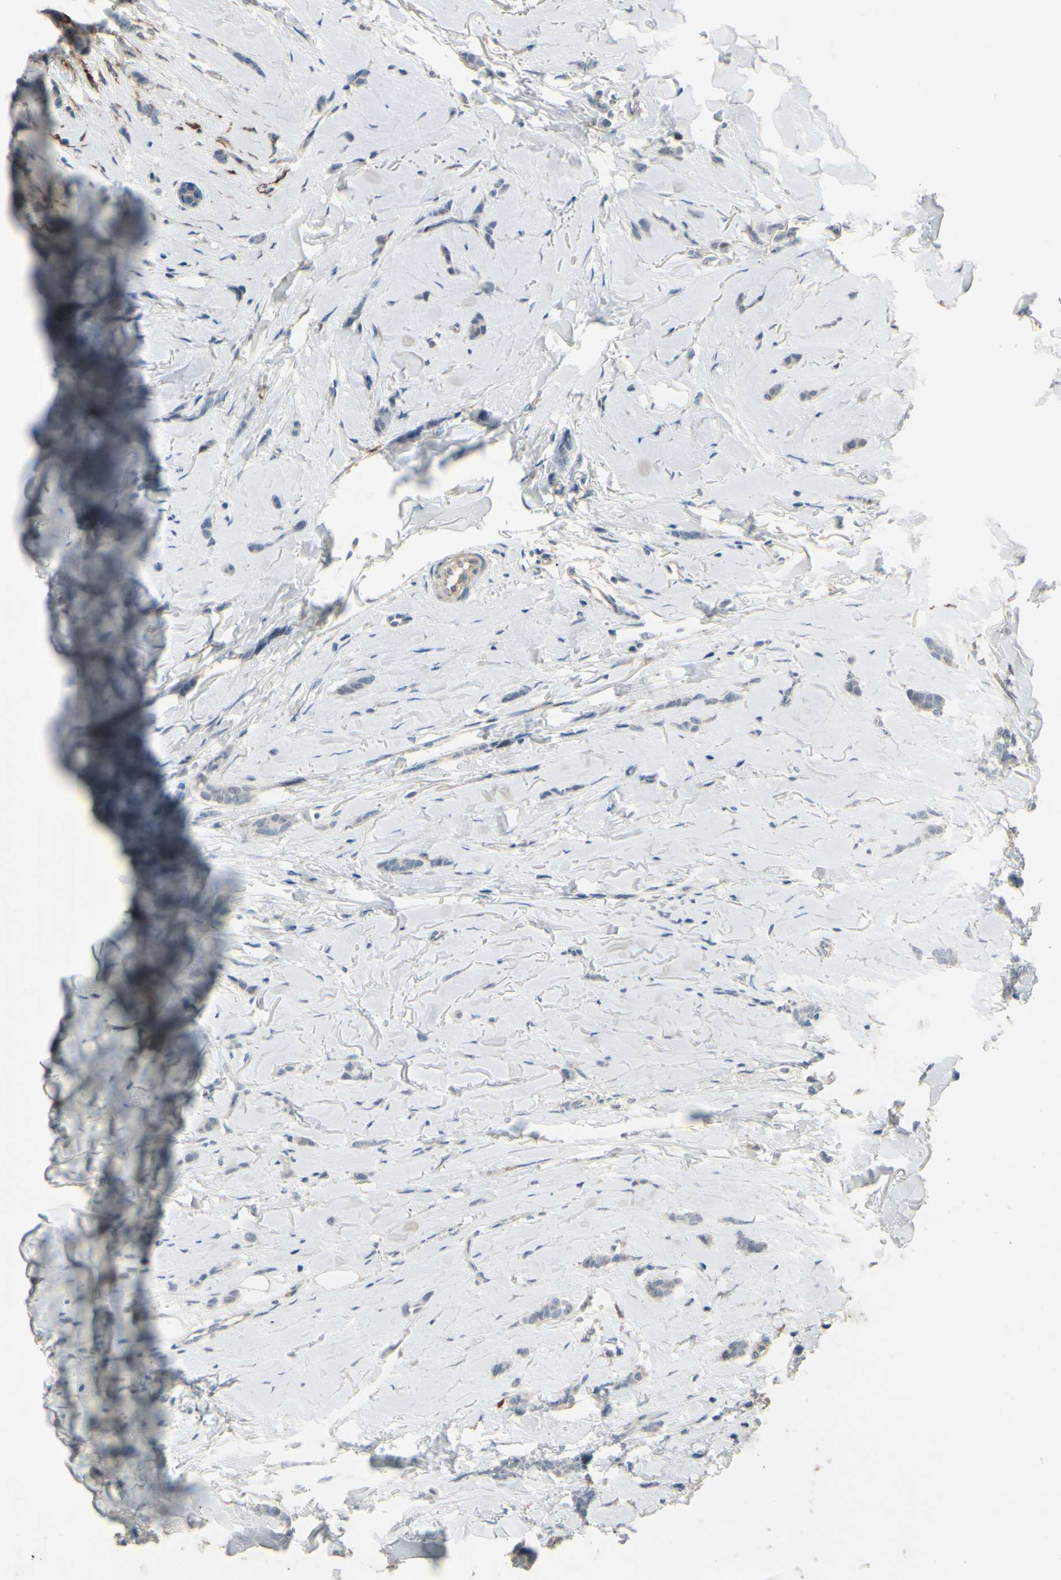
{"staining": {"intensity": "negative", "quantity": "none", "location": "none"}, "tissue": "breast cancer", "cell_type": "Tumor cells", "image_type": "cancer", "snomed": [{"axis": "morphology", "description": "Lobular carcinoma"}, {"axis": "topography", "description": "Skin"}, {"axis": "topography", "description": "Breast"}], "caption": "Immunohistochemistry photomicrograph of neoplastic tissue: human lobular carcinoma (breast) stained with DAB reveals no significant protein positivity in tumor cells.", "gene": "LHX9", "patient": {"sex": "female", "age": 46}}